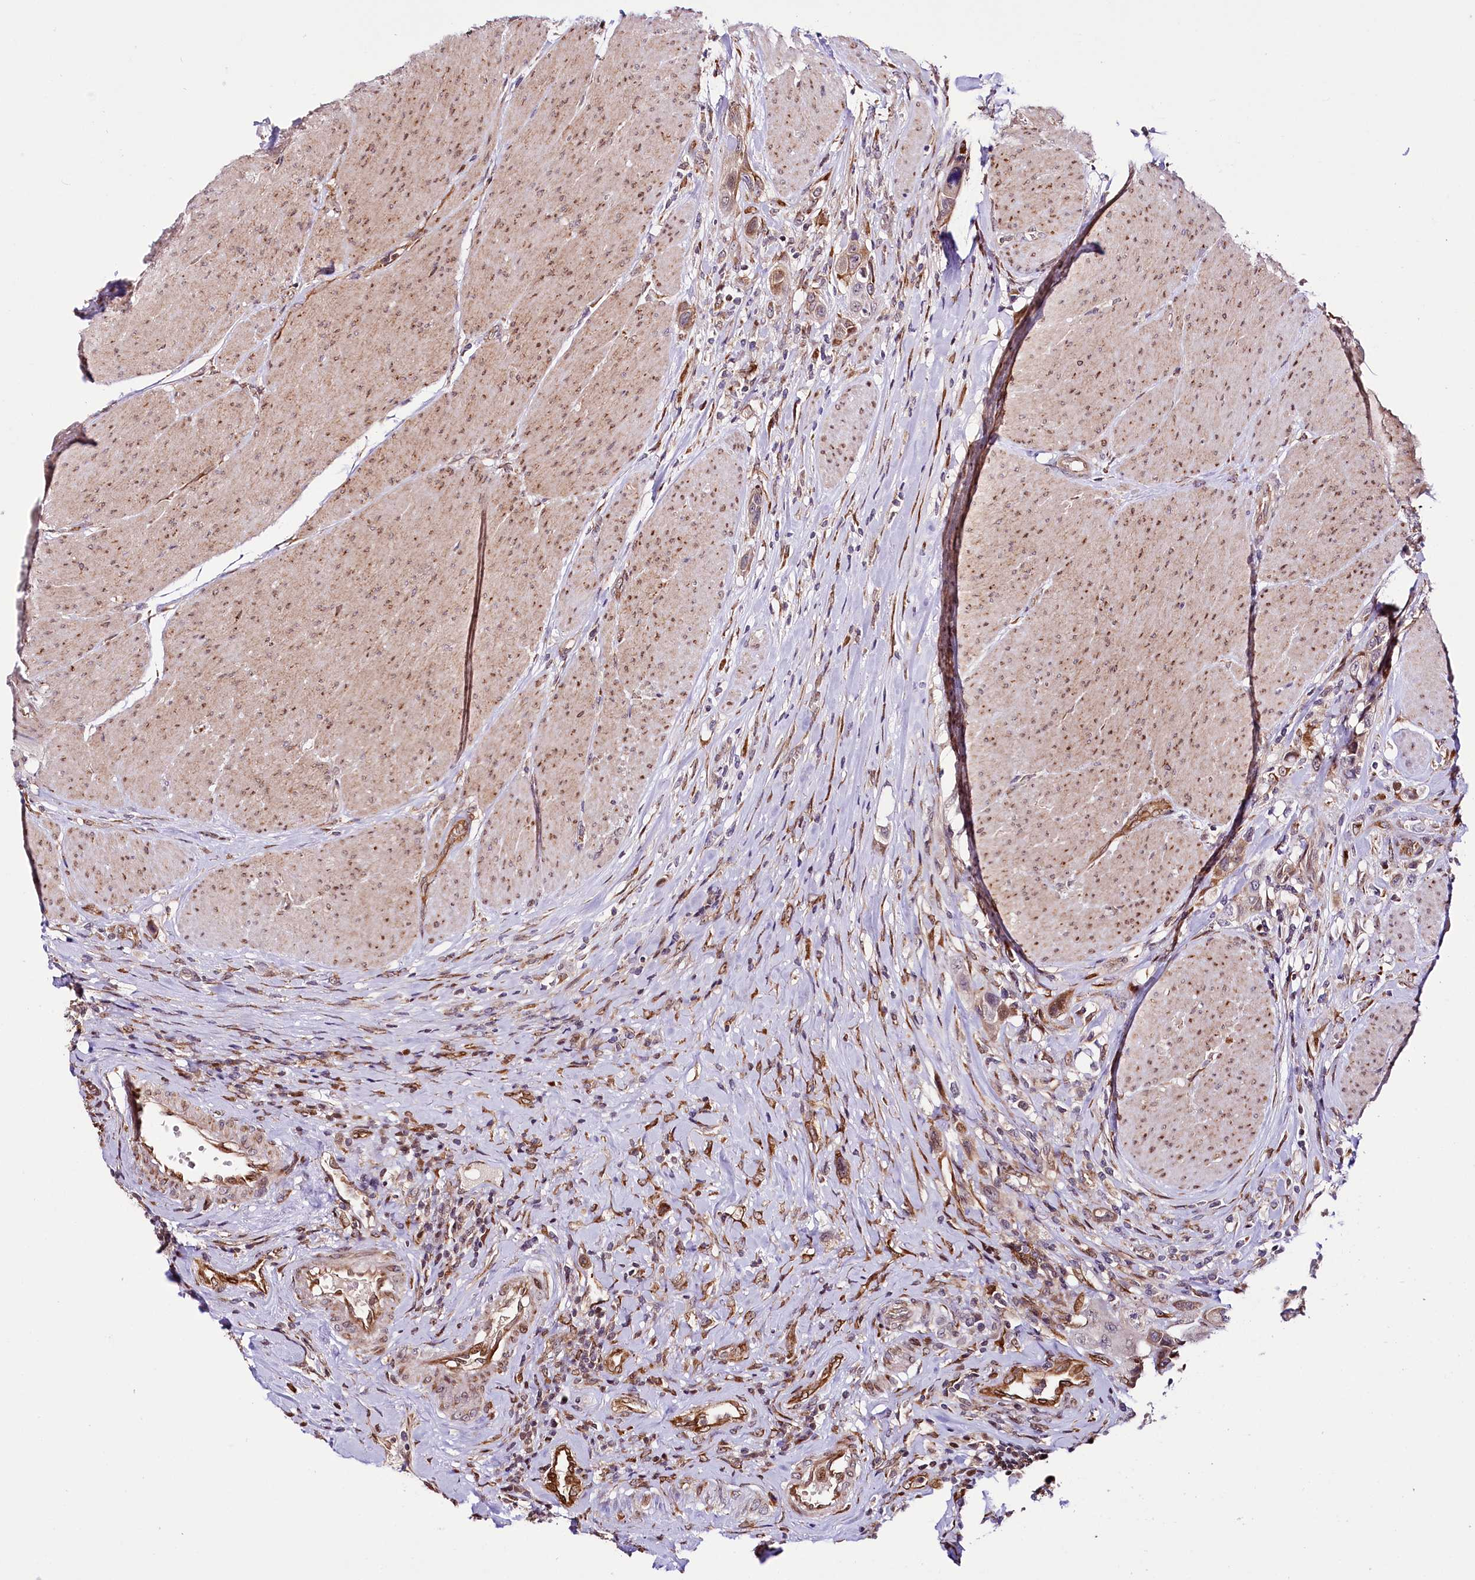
{"staining": {"intensity": "moderate", "quantity": "<25%", "location": "cytoplasmic/membranous"}, "tissue": "urothelial cancer", "cell_type": "Tumor cells", "image_type": "cancer", "snomed": [{"axis": "morphology", "description": "Urothelial carcinoma, High grade"}, {"axis": "topography", "description": "Urinary bladder"}], "caption": "Immunohistochemistry photomicrograph of human urothelial cancer stained for a protein (brown), which demonstrates low levels of moderate cytoplasmic/membranous expression in approximately <25% of tumor cells.", "gene": "CUTC", "patient": {"sex": "male", "age": 50}}